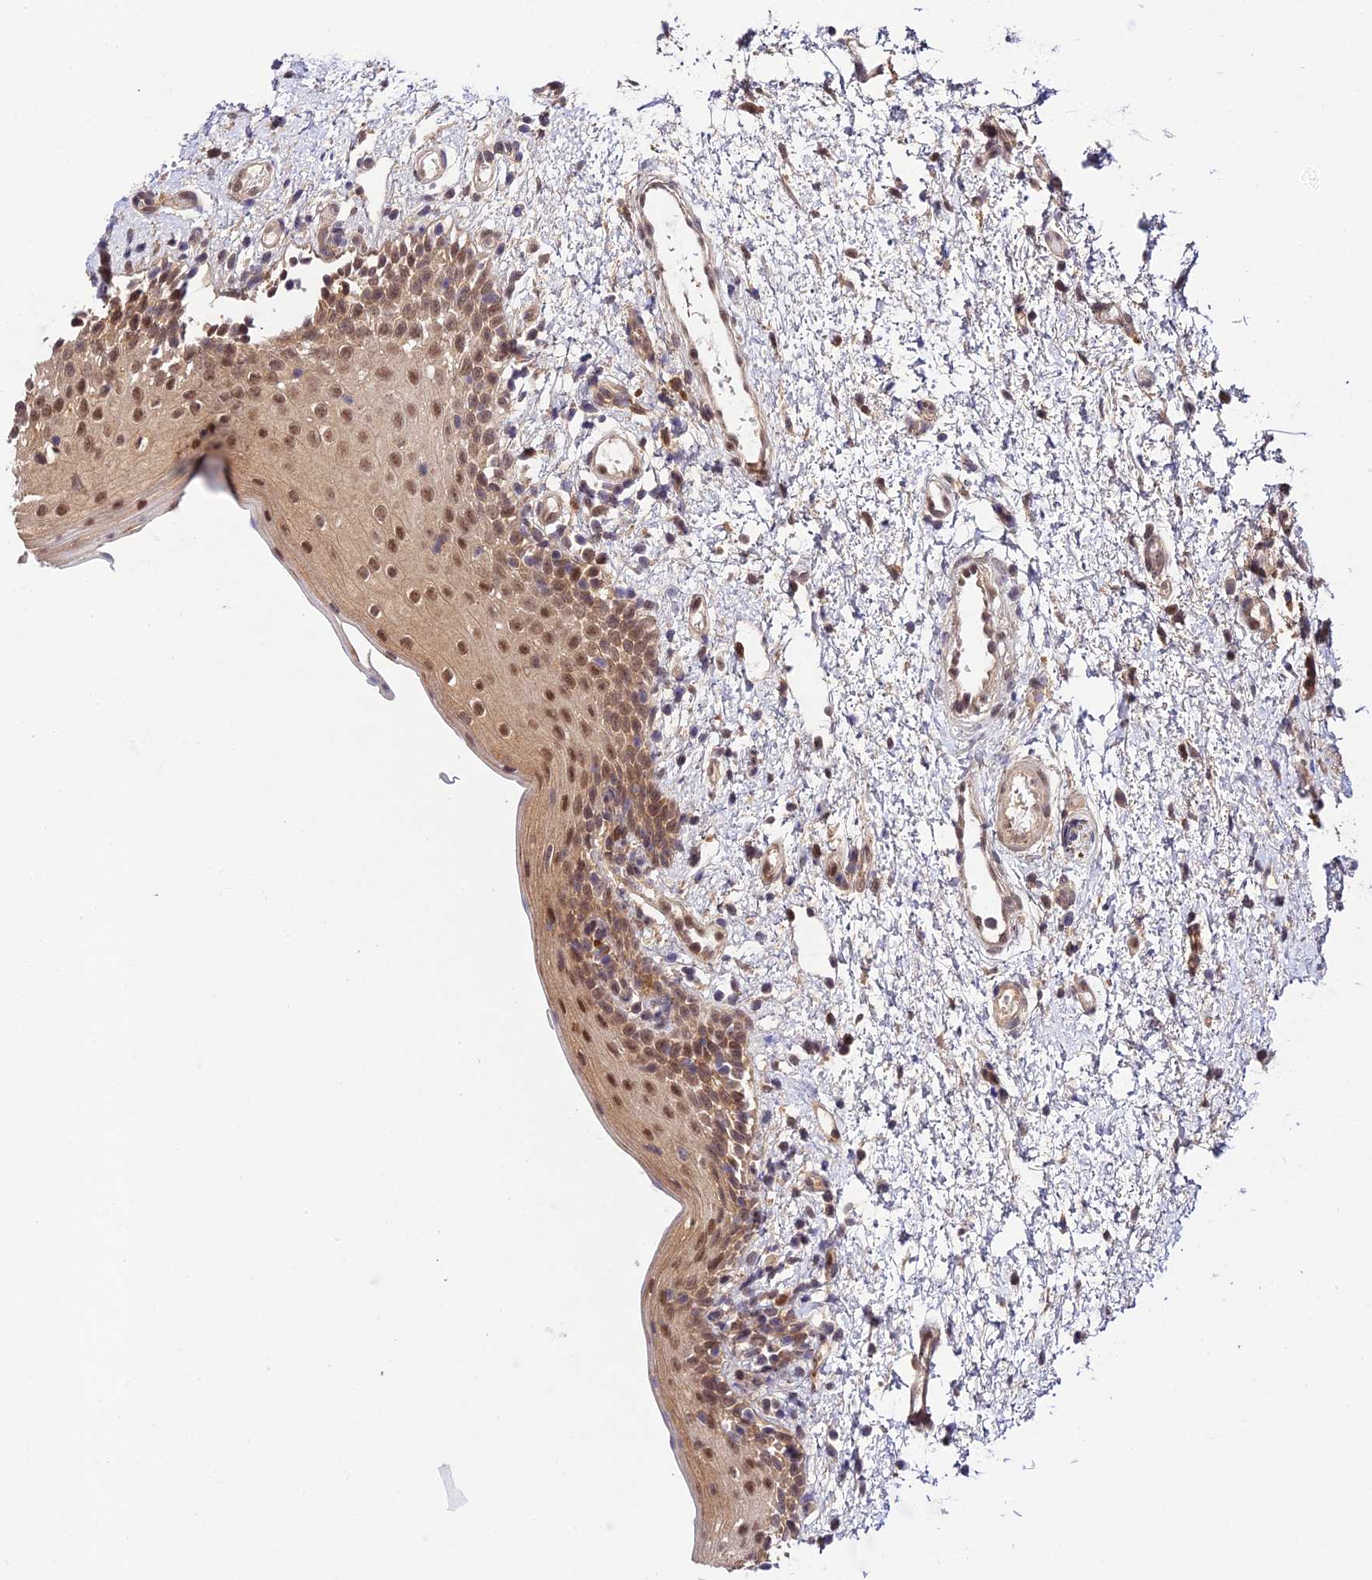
{"staining": {"intensity": "moderate", "quantity": ">75%", "location": "cytoplasmic/membranous,nuclear"}, "tissue": "oral mucosa", "cell_type": "Squamous epithelial cells", "image_type": "normal", "snomed": [{"axis": "morphology", "description": "Normal tissue, NOS"}, {"axis": "topography", "description": "Oral tissue"}], "caption": "High-power microscopy captured an immunohistochemistry micrograph of benign oral mucosa, revealing moderate cytoplasmic/membranous,nuclear expression in about >75% of squamous epithelial cells.", "gene": "TRIM40", "patient": {"sex": "female", "age": 13}}